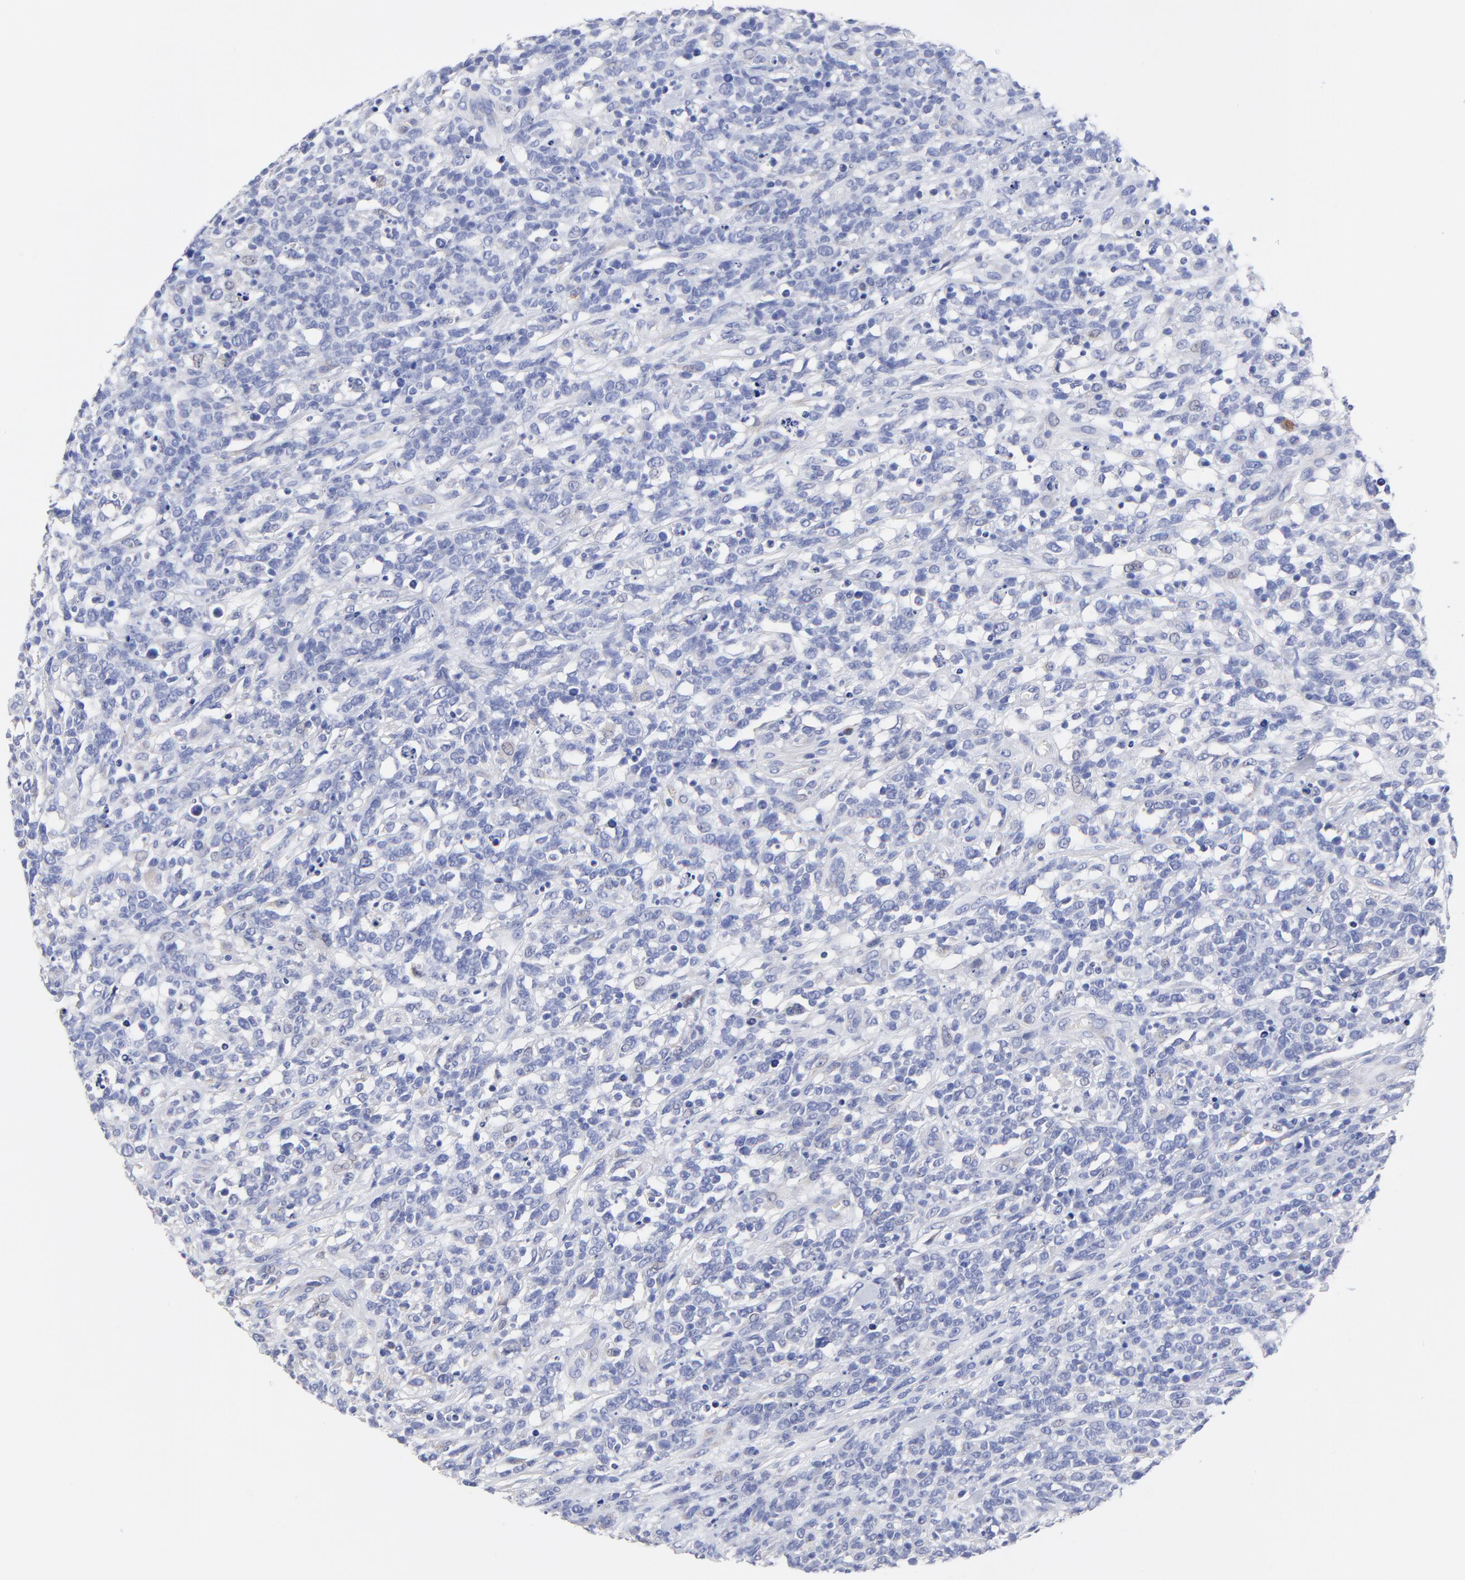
{"staining": {"intensity": "negative", "quantity": "none", "location": "none"}, "tissue": "lymphoma", "cell_type": "Tumor cells", "image_type": "cancer", "snomed": [{"axis": "morphology", "description": "Malignant lymphoma, non-Hodgkin's type, High grade"}, {"axis": "topography", "description": "Lymph node"}], "caption": "Immunohistochemistry (IHC) of human malignant lymphoma, non-Hodgkin's type (high-grade) reveals no staining in tumor cells.", "gene": "LAX1", "patient": {"sex": "female", "age": 73}}